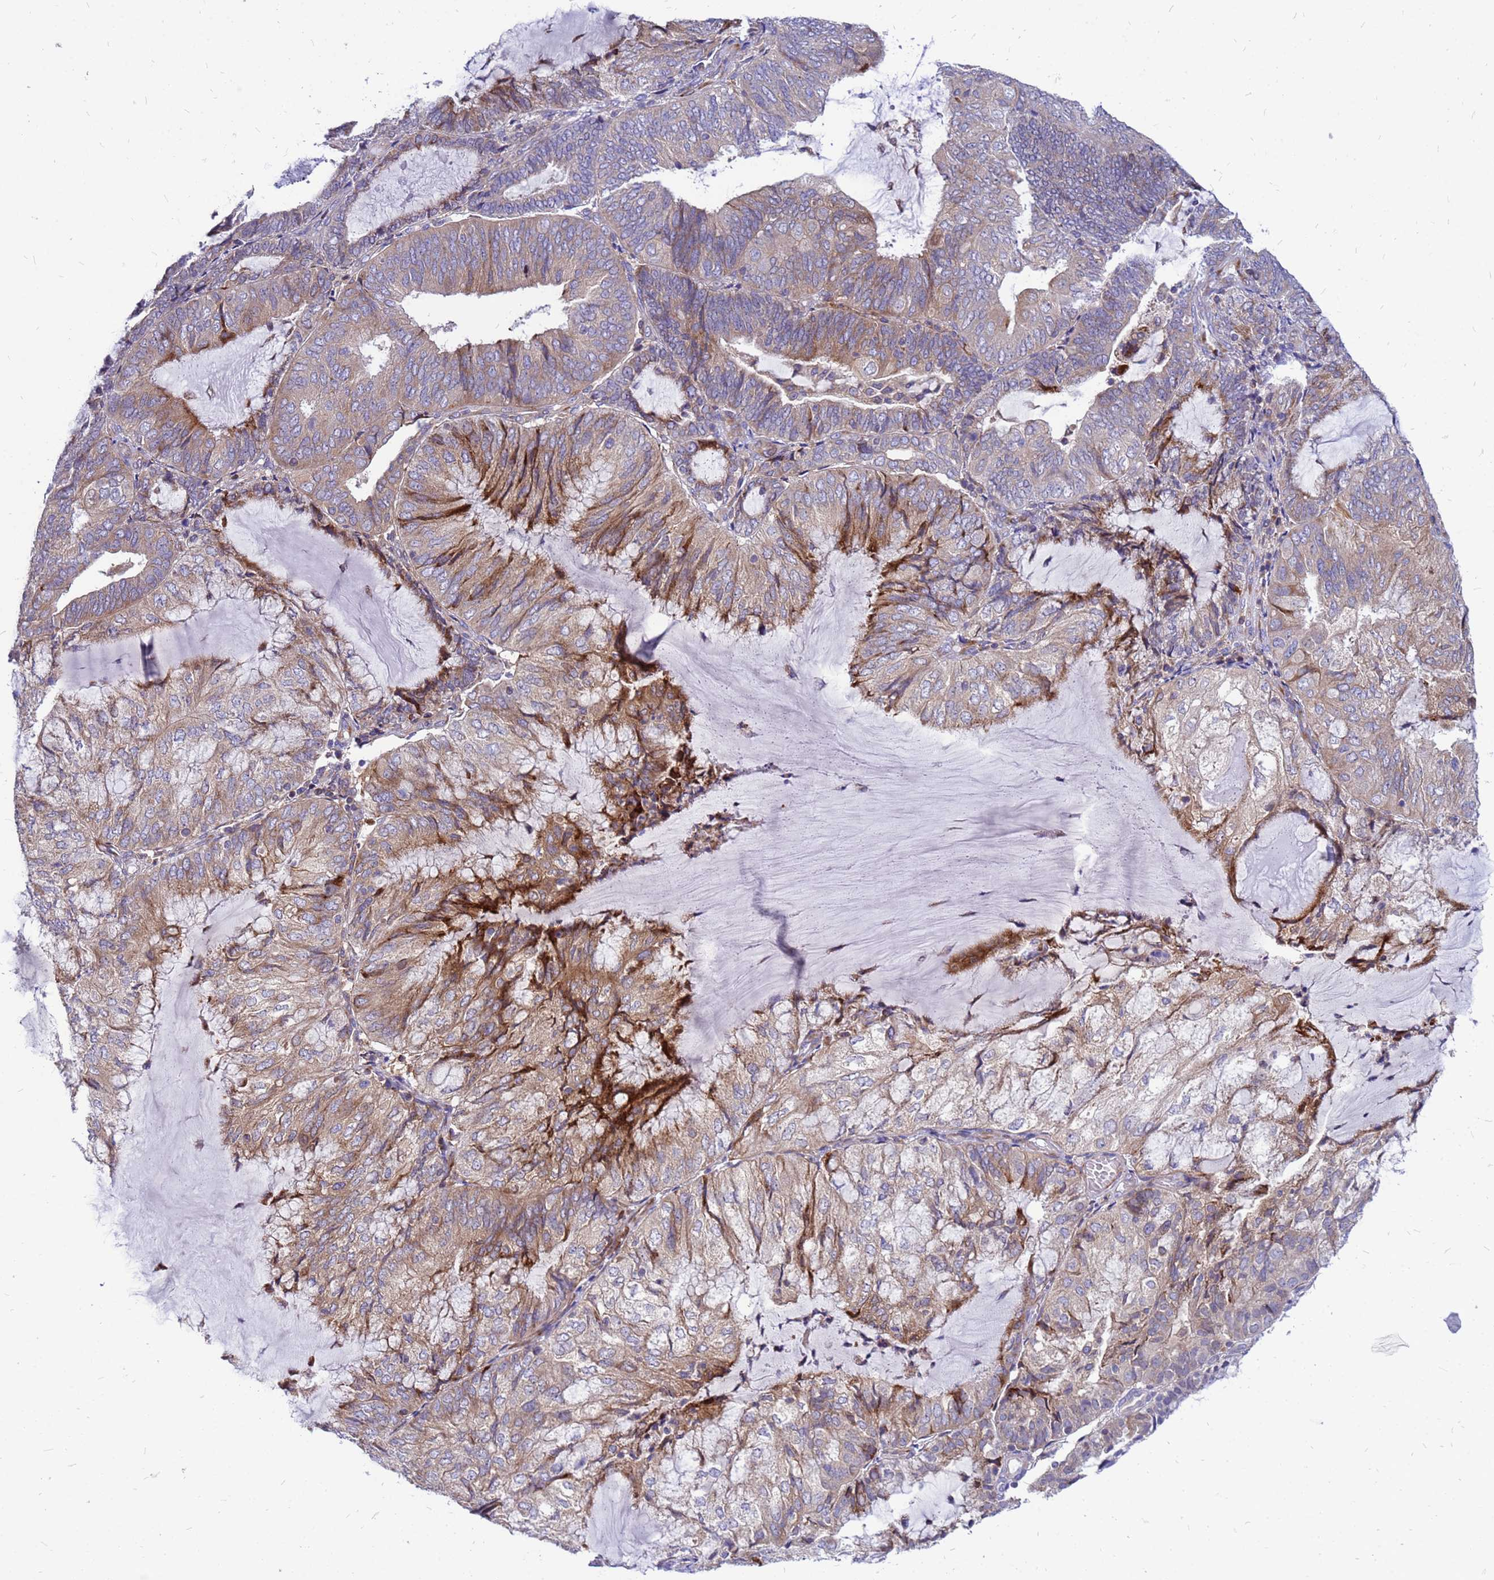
{"staining": {"intensity": "moderate", "quantity": "25%-75%", "location": "cytoplasmic/membranous"}, "tissue": "endometrial cancer", "cell_type": "Tumor cells", "image_type": "cancer", "snomed": [{"axis": "morphology", "description": "Adenocarcinoma, NOS"}, {"axis": "topography", "description": "Endometrium"}], "caption": "Protein staining by immunohistochemistry exhibits moderate cytoplasmic/membranous staining in about 25%-75% of tumor cells in adenocarcinoma (endometrial). (brown staining indicates protein expression, while blue staining denotes nuclei).", "gene": "FHIP1A", "patient": {"sex": "female", "age": 81}}